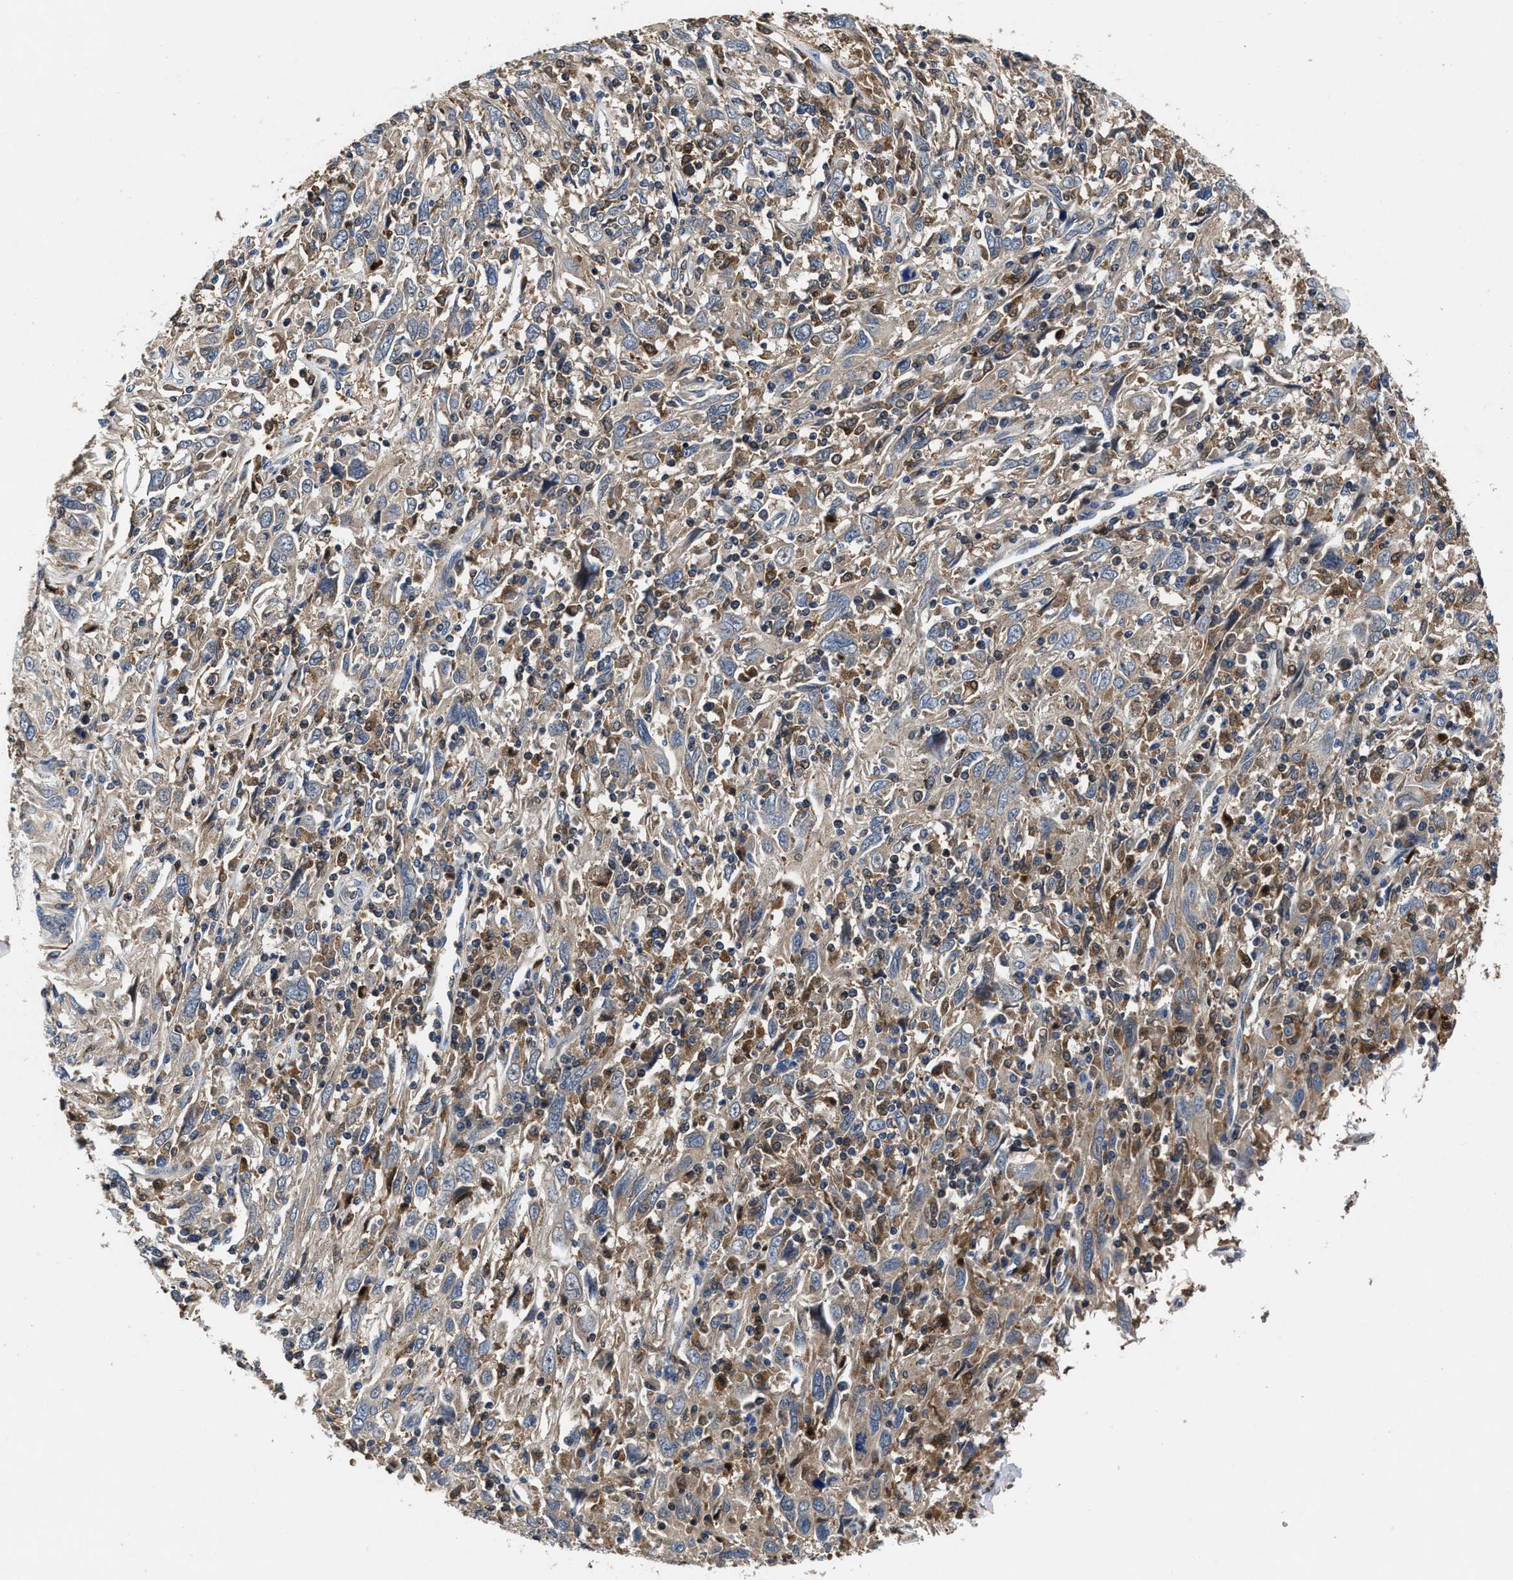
{"staining": {"intensity": "weak", "quantity": "25%-75%", "location": "cytoplasmic/membranous"}, "tissue": "cervical cancer", "cell_type": "Tumor cells", "image_type": "cancer", "snomed": [{"axis": "morphology", "description": "Squamous cell carcinoma, NOS"}, {"axis": "topography", "description": "Cervix"}], "caption": "Weak cytoplasmic/membranous positivity for a protein is seen in approximately 25%-75% of tumor cells of squamous cell carcinoma (cervical) using immunohistochemistry (IHC).", "gene": "RGS10", "patient": {"sex": "female", "age": 46}}